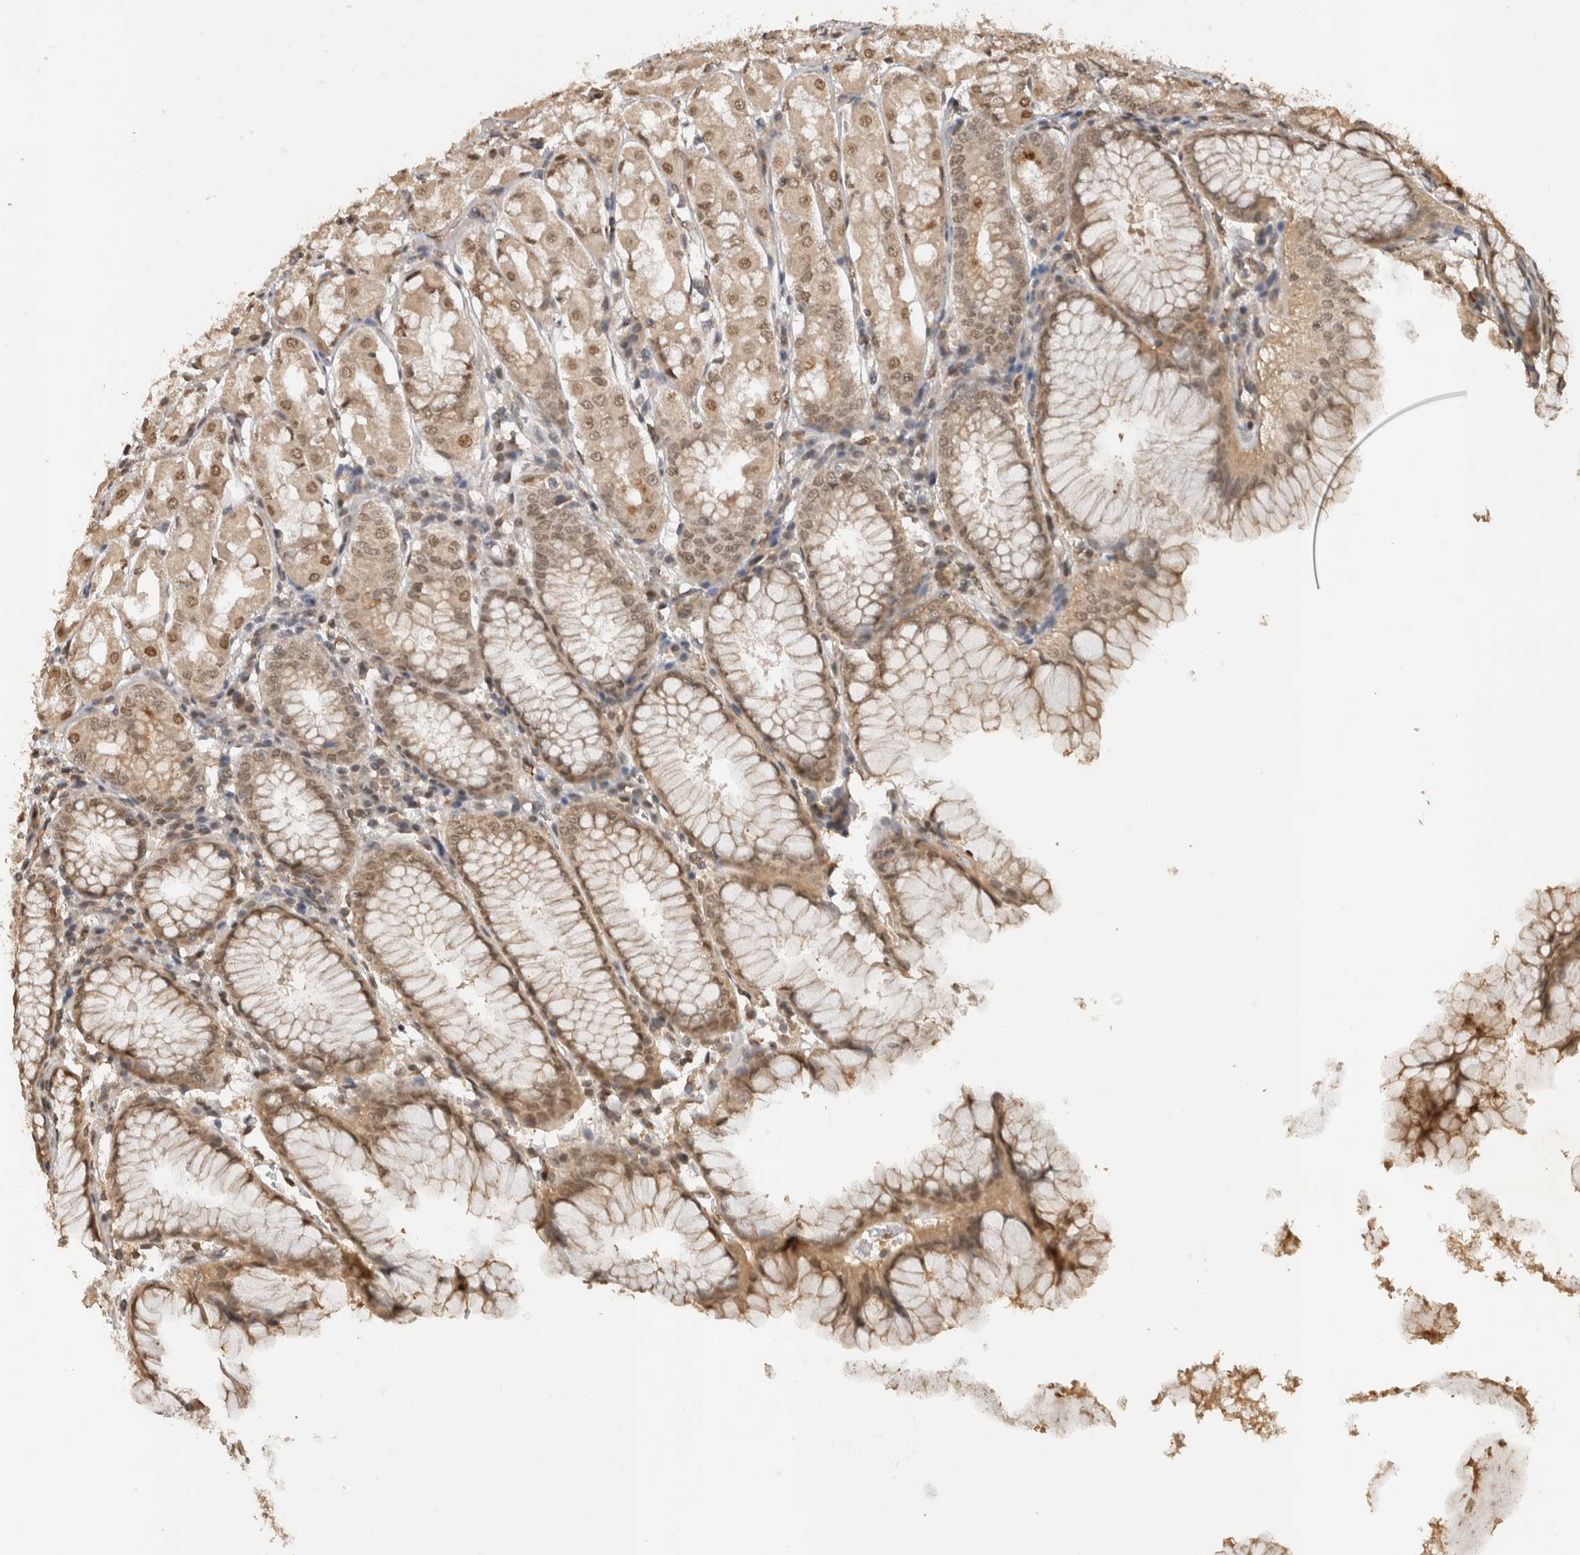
{"staining": {"intensity": "moderate", "quantity": ">75%", "location": "cytoplasmic/membranous,nuclear"}, "tissue": "stomach", "cell_type": "Glandular cells", "image_type": "normal", "snomed": [{"axis": "morphology", "description": "Normal tissue, NOS"}, {"axis": "topography", "description": "Stomach, lower"}], "caption": "Protein analysis of normal stomach displays moderate cytoplasmic/membranous,nuclear positivity in about >75% of glandular cells.", "gene": "C1orf21", "patient": {"sex": "female", "age": 56}}